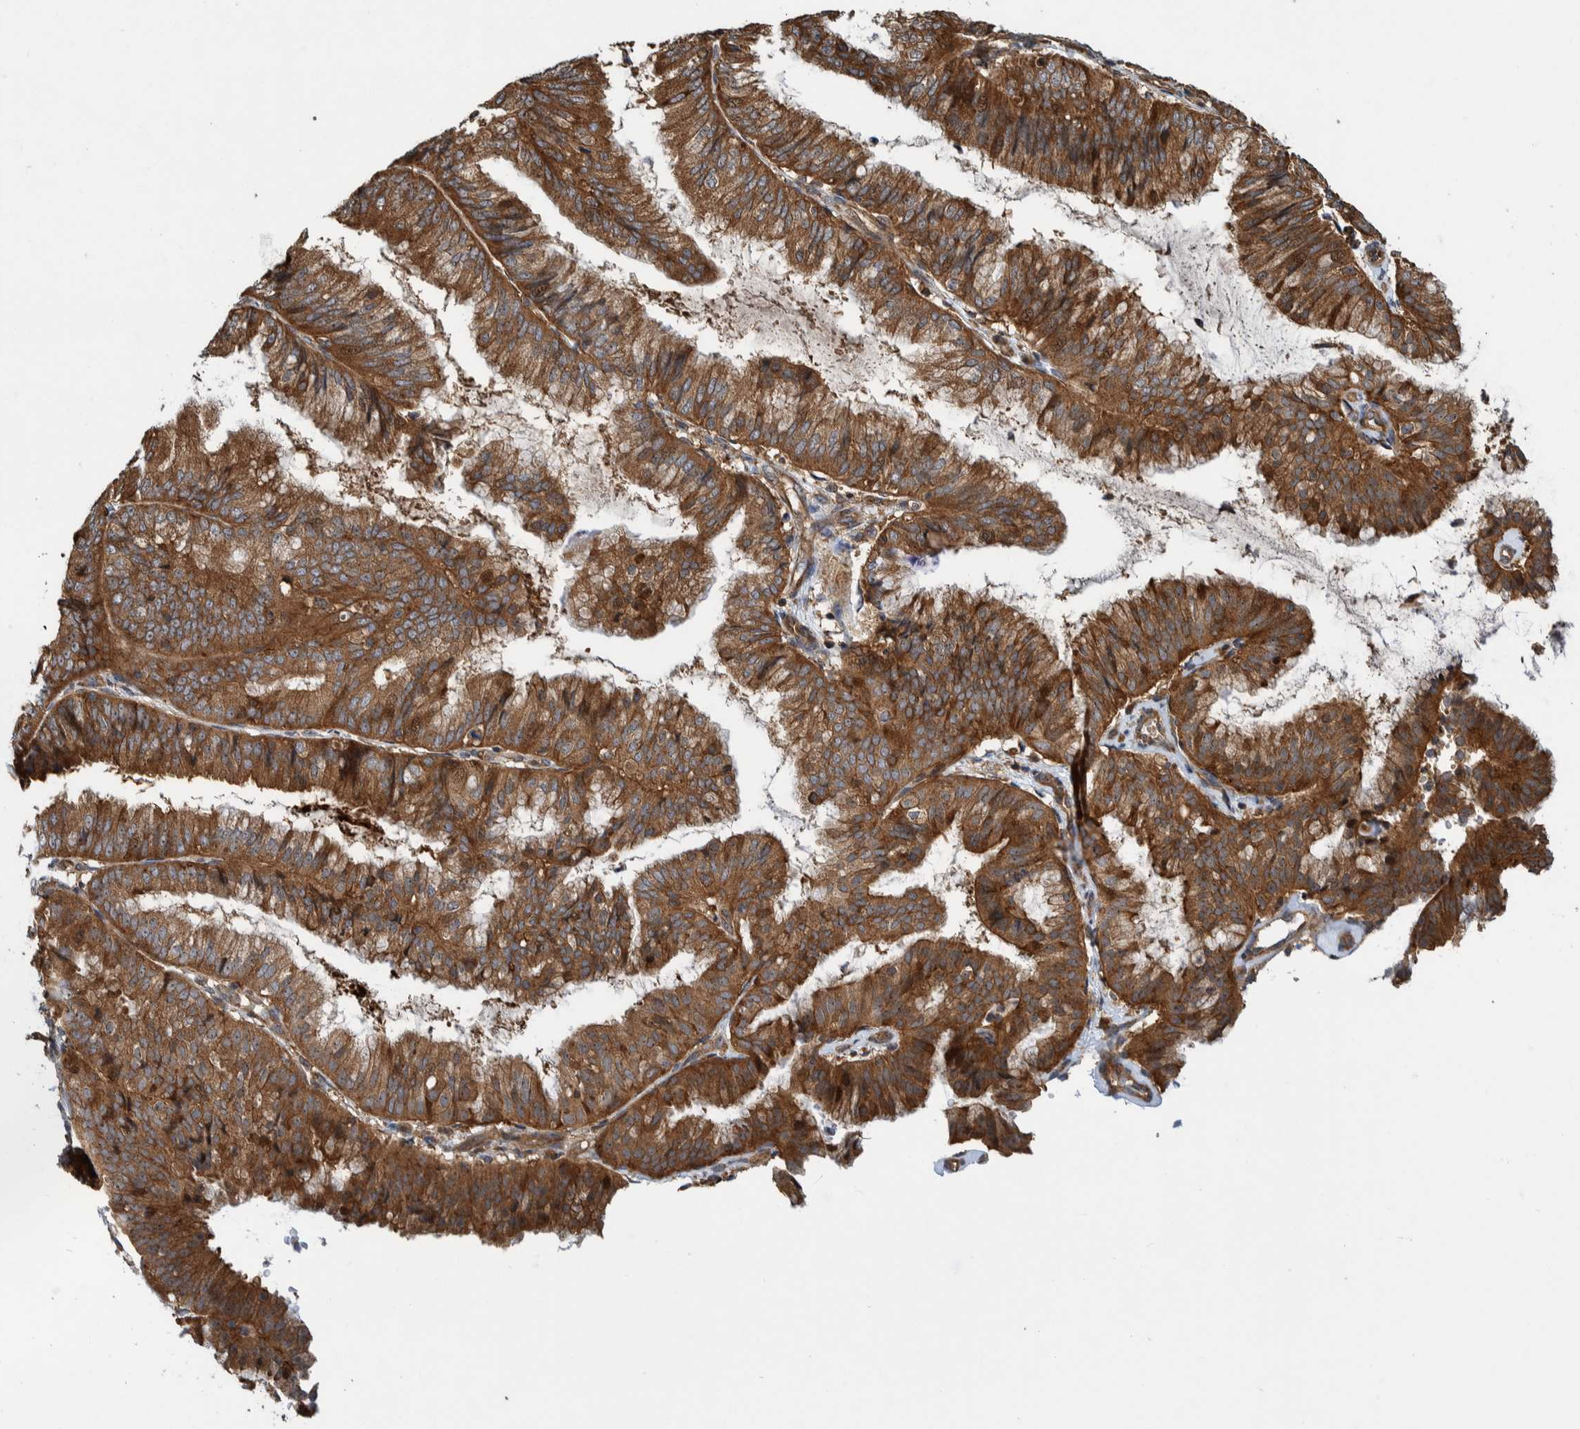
{"staining": {"intensity": "strong", "quantity": ">75%", "location": "cytoplasmic/membranous"}, "tissue": "endometrial cancer", "cell_type": "Tumor cells", "image_type": "cancer", "snomed": [{"axis": "morphology", "description": "Adenocarcinoma, NOS"}, {"axis": "topography", "description": "Endometrium"}], "caption": "Protein analysis of endometrial cancer tissue demonstrates strong cytoplasmic/membranous positivity in approximately >75% of tumor cells. (DAB (3,3'-diaminobenzidine) IHC with brightfield microscopy, high magnification).", "gene": "CCDC57", "patient": {"sex": "female", "age": 63}}